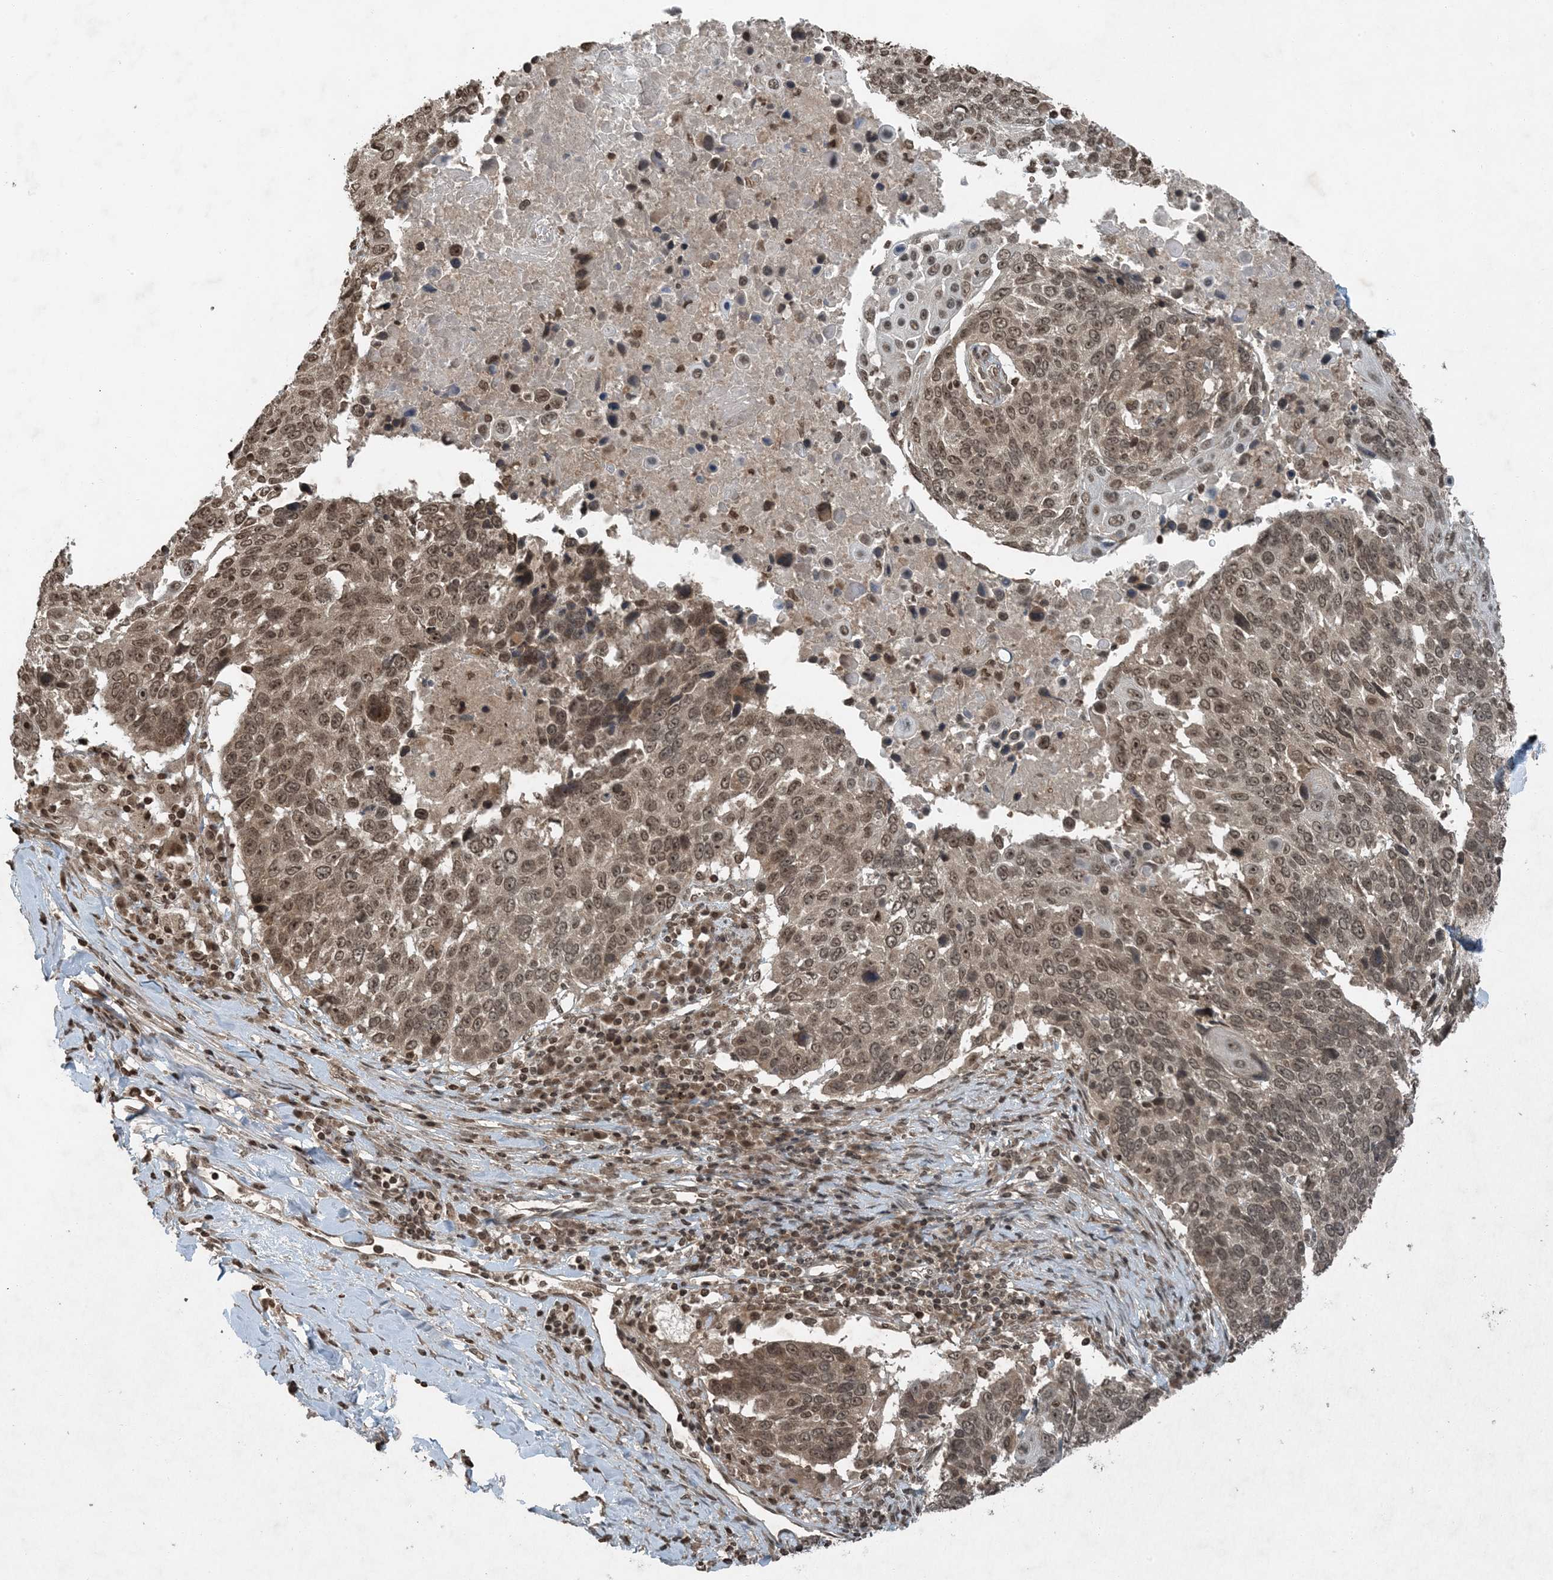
{"staining": {"intensity": "moderate", "quantity": ">75%", "location": "nuclear"}, "tissue": "lung cancer", "cell_type": "Tumor cells", "image_type": "cancer", "snomed": [{"axis": "morphology", "description": "Squamous cell carcinoma, NOS"}, {"axis": "topography", "description": "Lung"}], "caption": "Immunohistochemical staining of human lung cancer (squamous cell carcinoma) exhibits moderate nuclear protein staining in approximately >75% of tumor cells.", "gene": "ZFAND2B", "patient": {"sex": "male", "age": 66}}